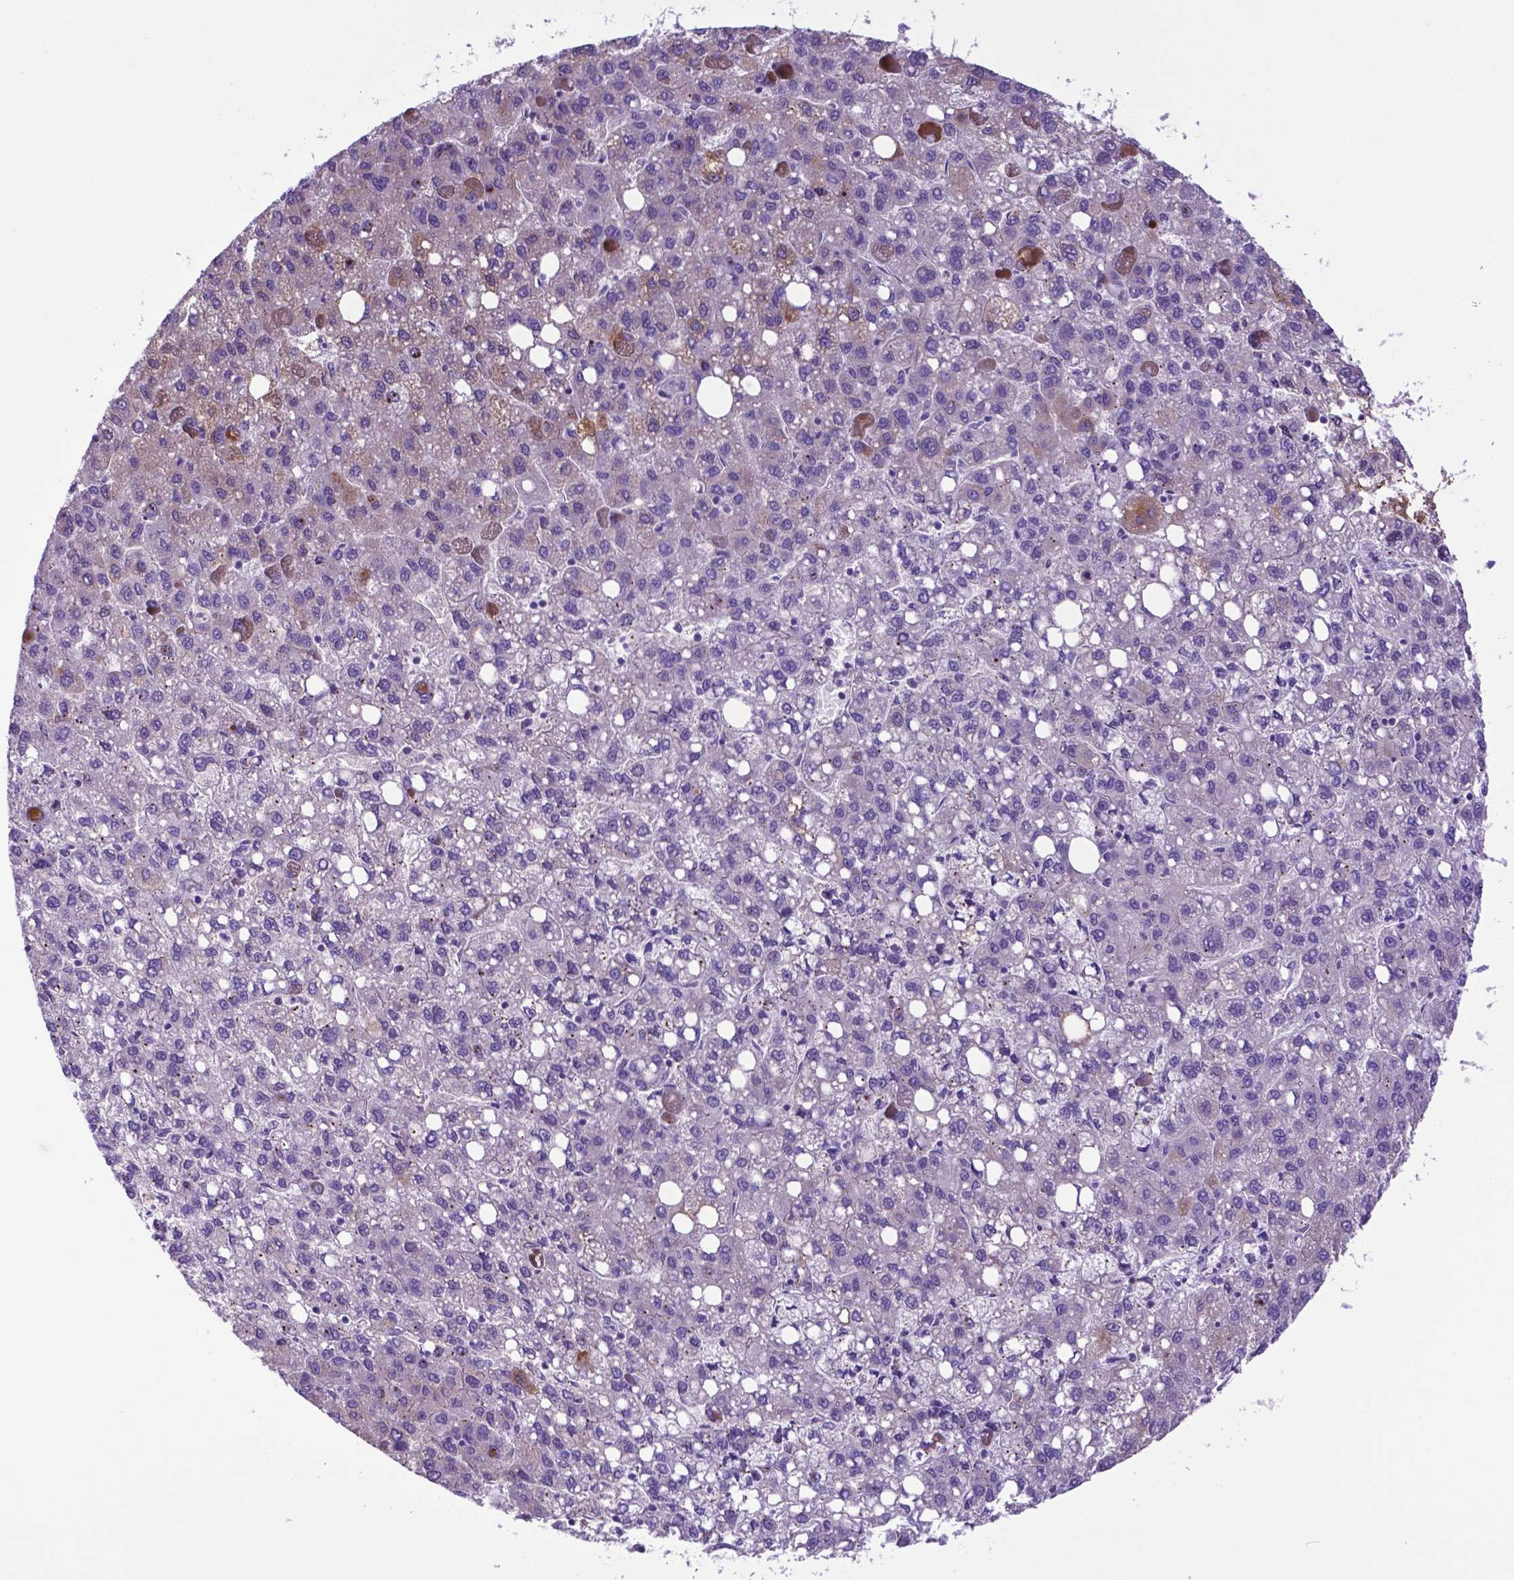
{"staining": {"intensity": "negative", "quantity": "none", "location": "none"}, "tissue": "liver cancer", "cell_type": "Tumor cells", "image_type": "cancer", "snomed": [{"axis": "morphology", "description": "Carcinoma, Hepatocellular, NOS"}, {"axis": "topography", "description": "Liver"}], "caption": "This image is of liver cancer (hepatocellular carcinoma) stained with IHC to label a protein in brown with the nuclei are counter-stained blue. There is no positivity in tumor cells.", "gene": "ADRA2B", "patient": {"sex": "female", "age": 82}}